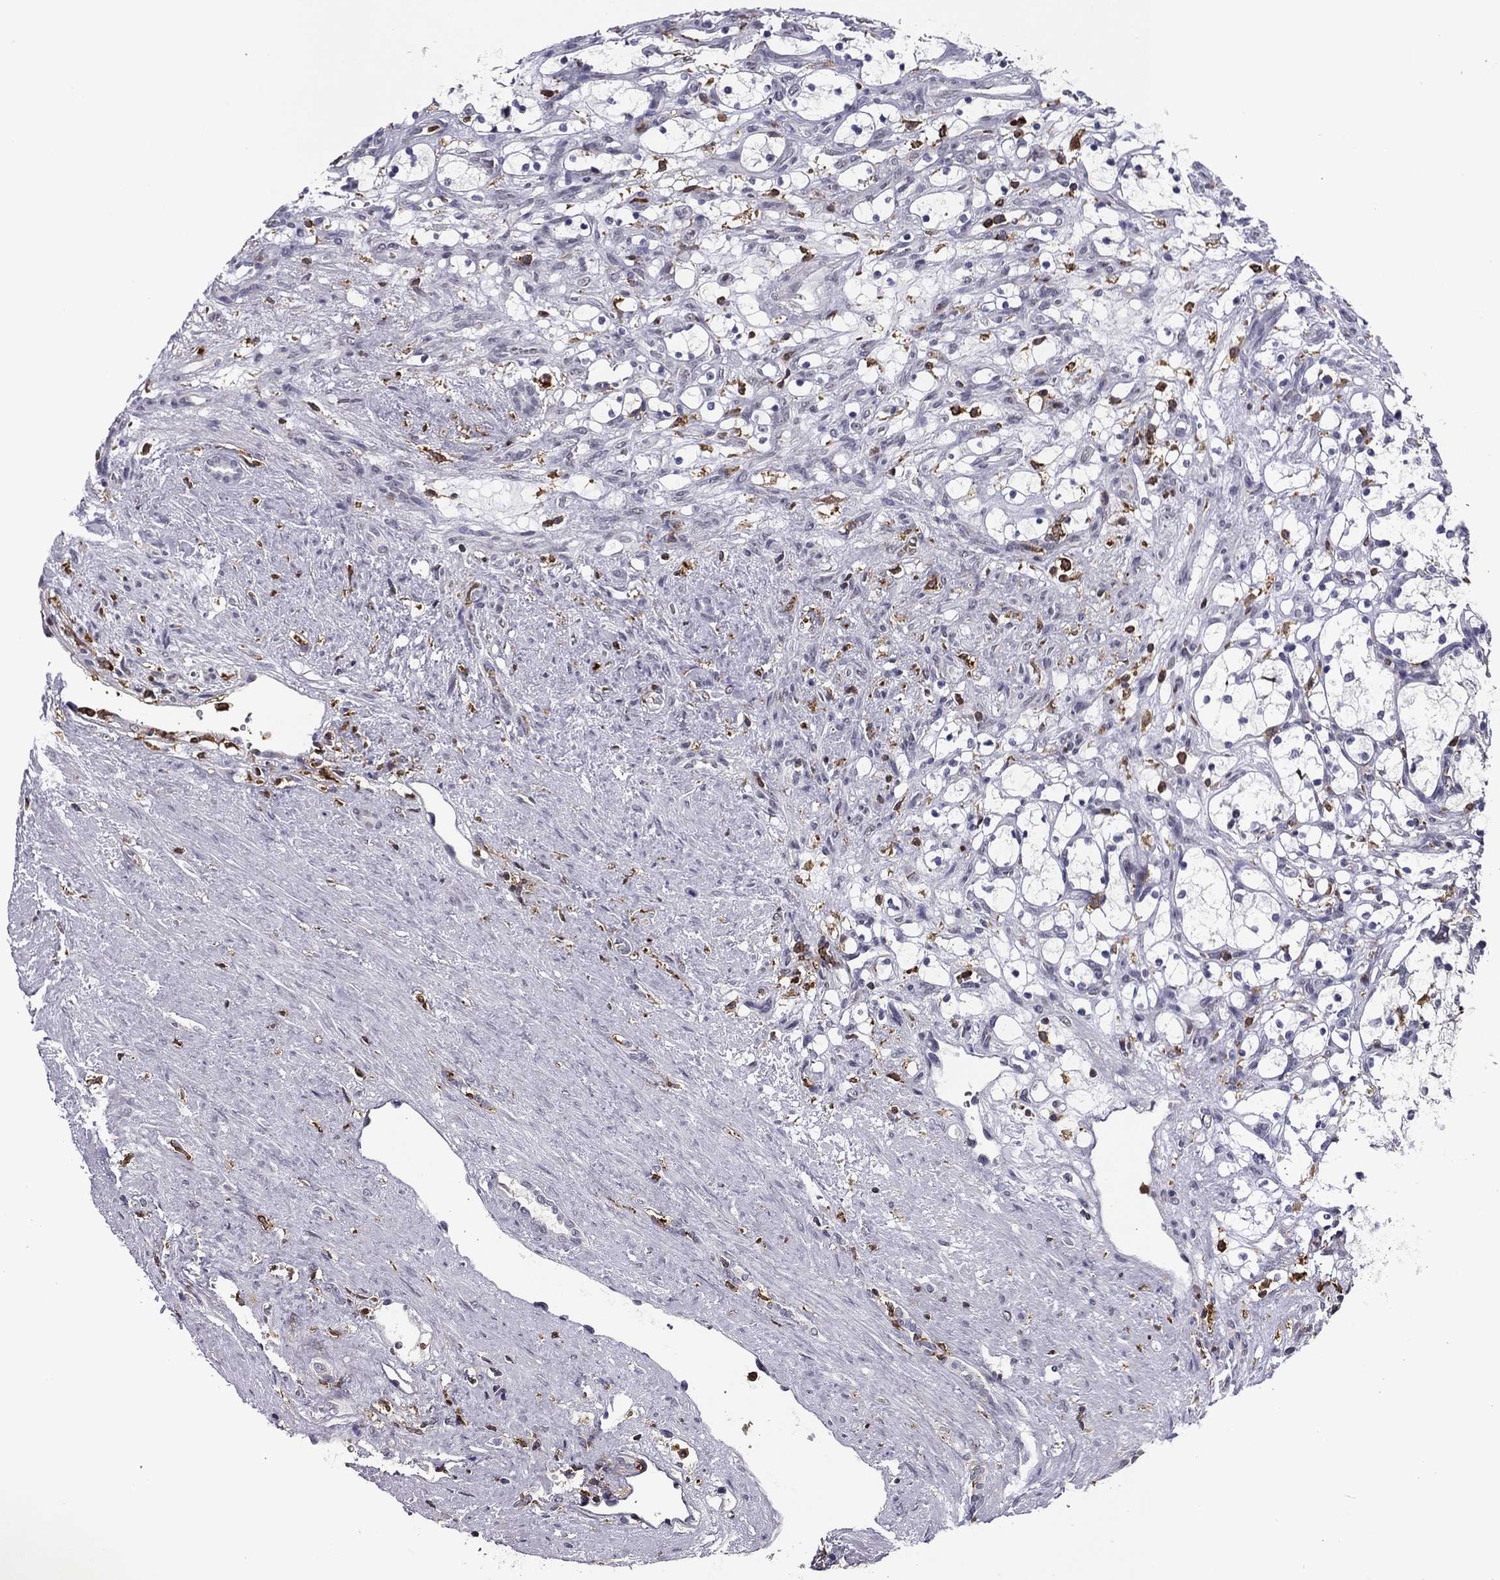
{"staining": {"intensity": "negative", "quantity": "none", "location": "none"}, "tissue": "renal cancer", "cell_type": "Tumor cells", "image_type": "cancer", "snomed": [{"axis": "morphology", "description": "Adenocarcinoma, NOS"}, {"axis": "topography", "description": "Kidney"}], "caption": "High power microscopy image of an immunohistochemistry (IHC) photomicrograph of renal cancer (adenocarcinoma), revealing no significant positivity in tumor cells.", "gene": "PLCB2", "patient": {"sex": "female", "age": 69}}